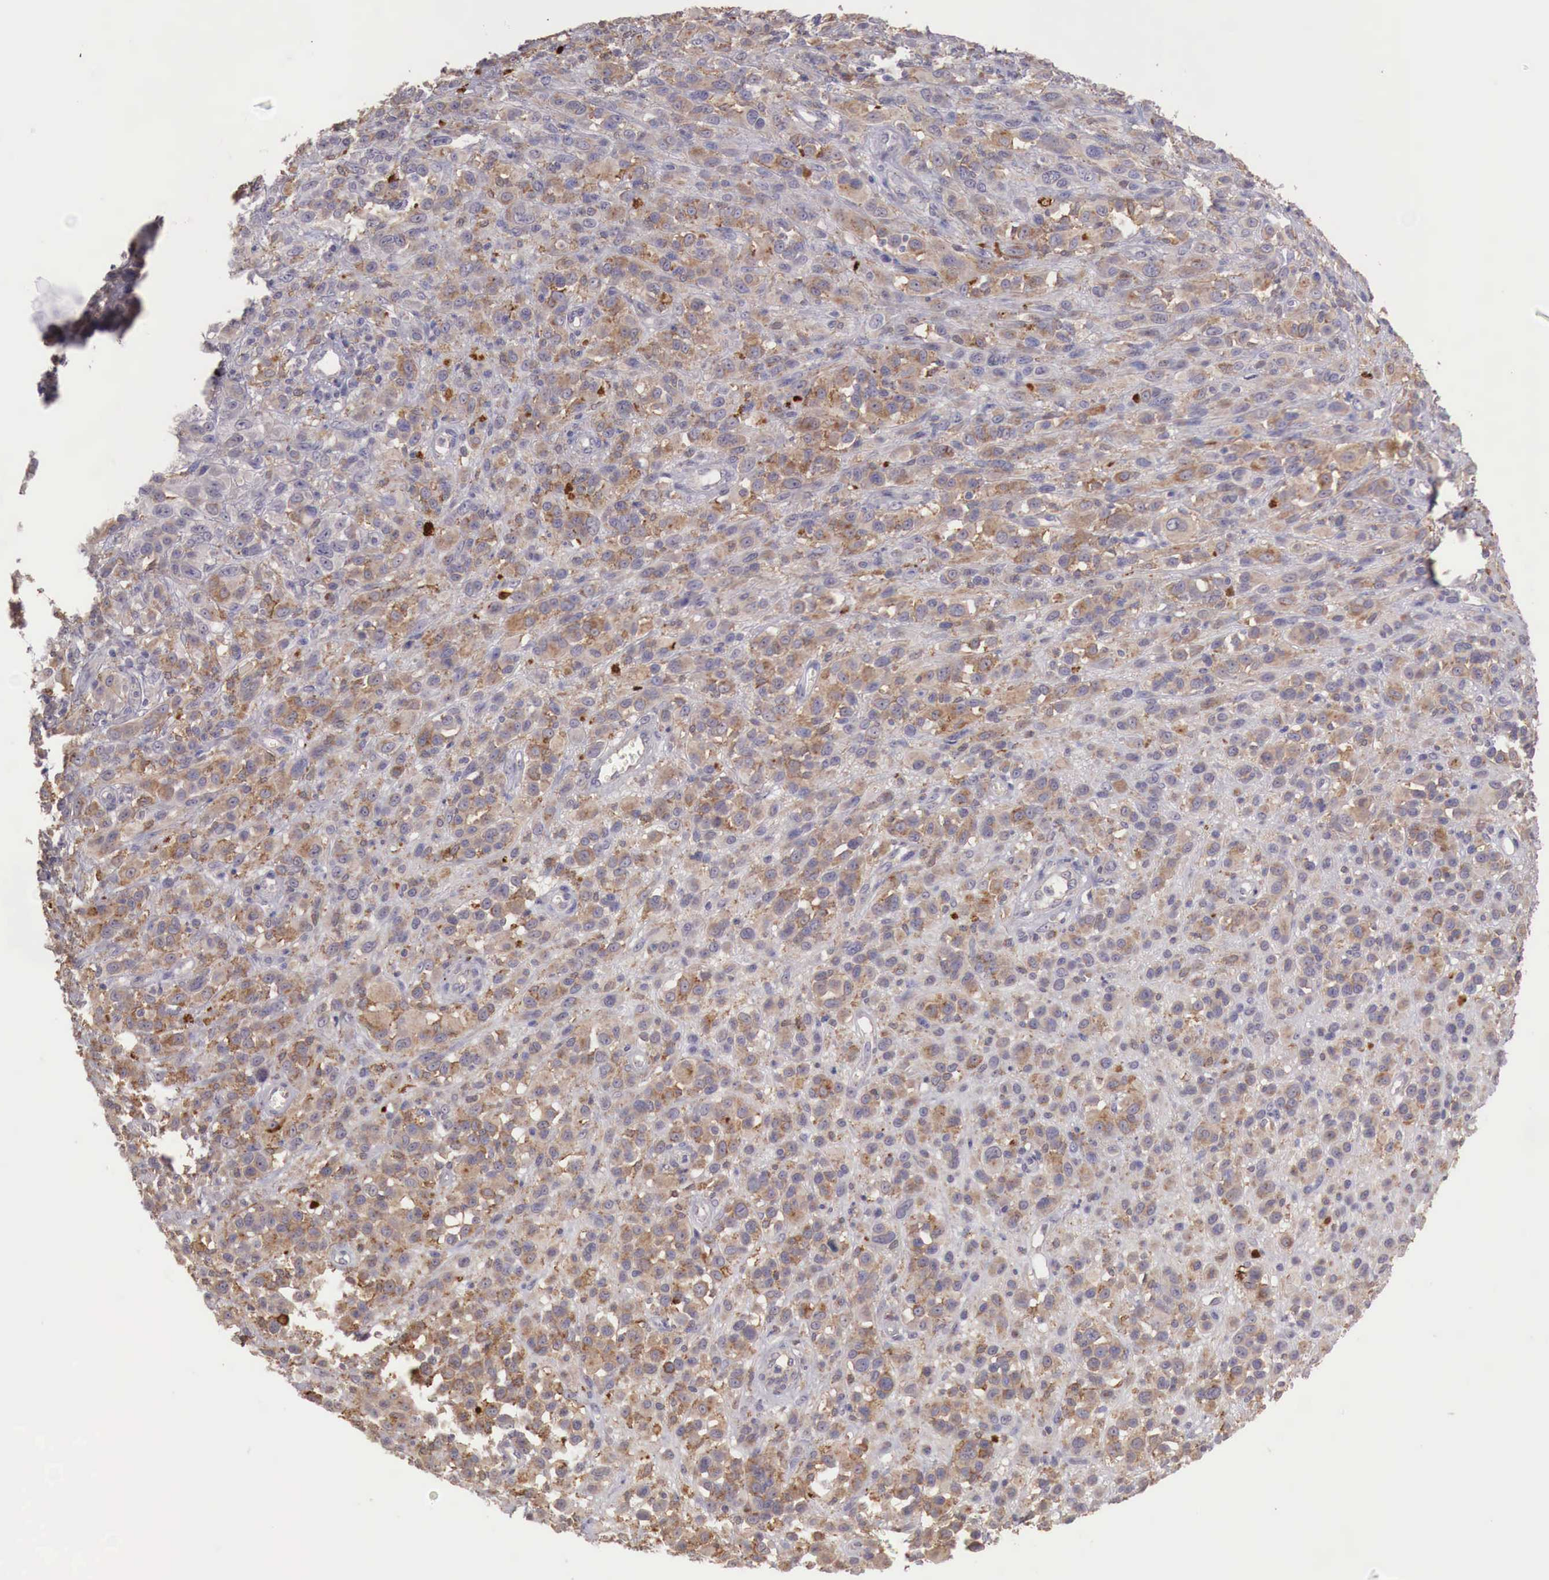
{"staining": {"intensity": "moderate", "quantity": "25%-75%", "location": "cytoplasmic/membranous"}, "tissue": "melanoma", "cell_type": "Tumor cells", "image_type": "cancer", "snomed": [{"axis": "morphology", "description": "Malignant melanoma, NOS"}, {"axis": "topography", "description": "Skin"}], "caption": "IHC staining of malignant melanoma, which exhibits medium levels of moderate cytoplasmic/membranous positivity in about 25%-75% of tumor cells indicating moderate cytoplasmic/membranous protein positivity. The staining was performed using DAB (3,3'-diaminobenzidine) (brown) for protein detection and nuclei were counterstained in hematoxylin (blue).", "gene": "CHRDL1", "patient": {"sex": "male", "age": 51}}